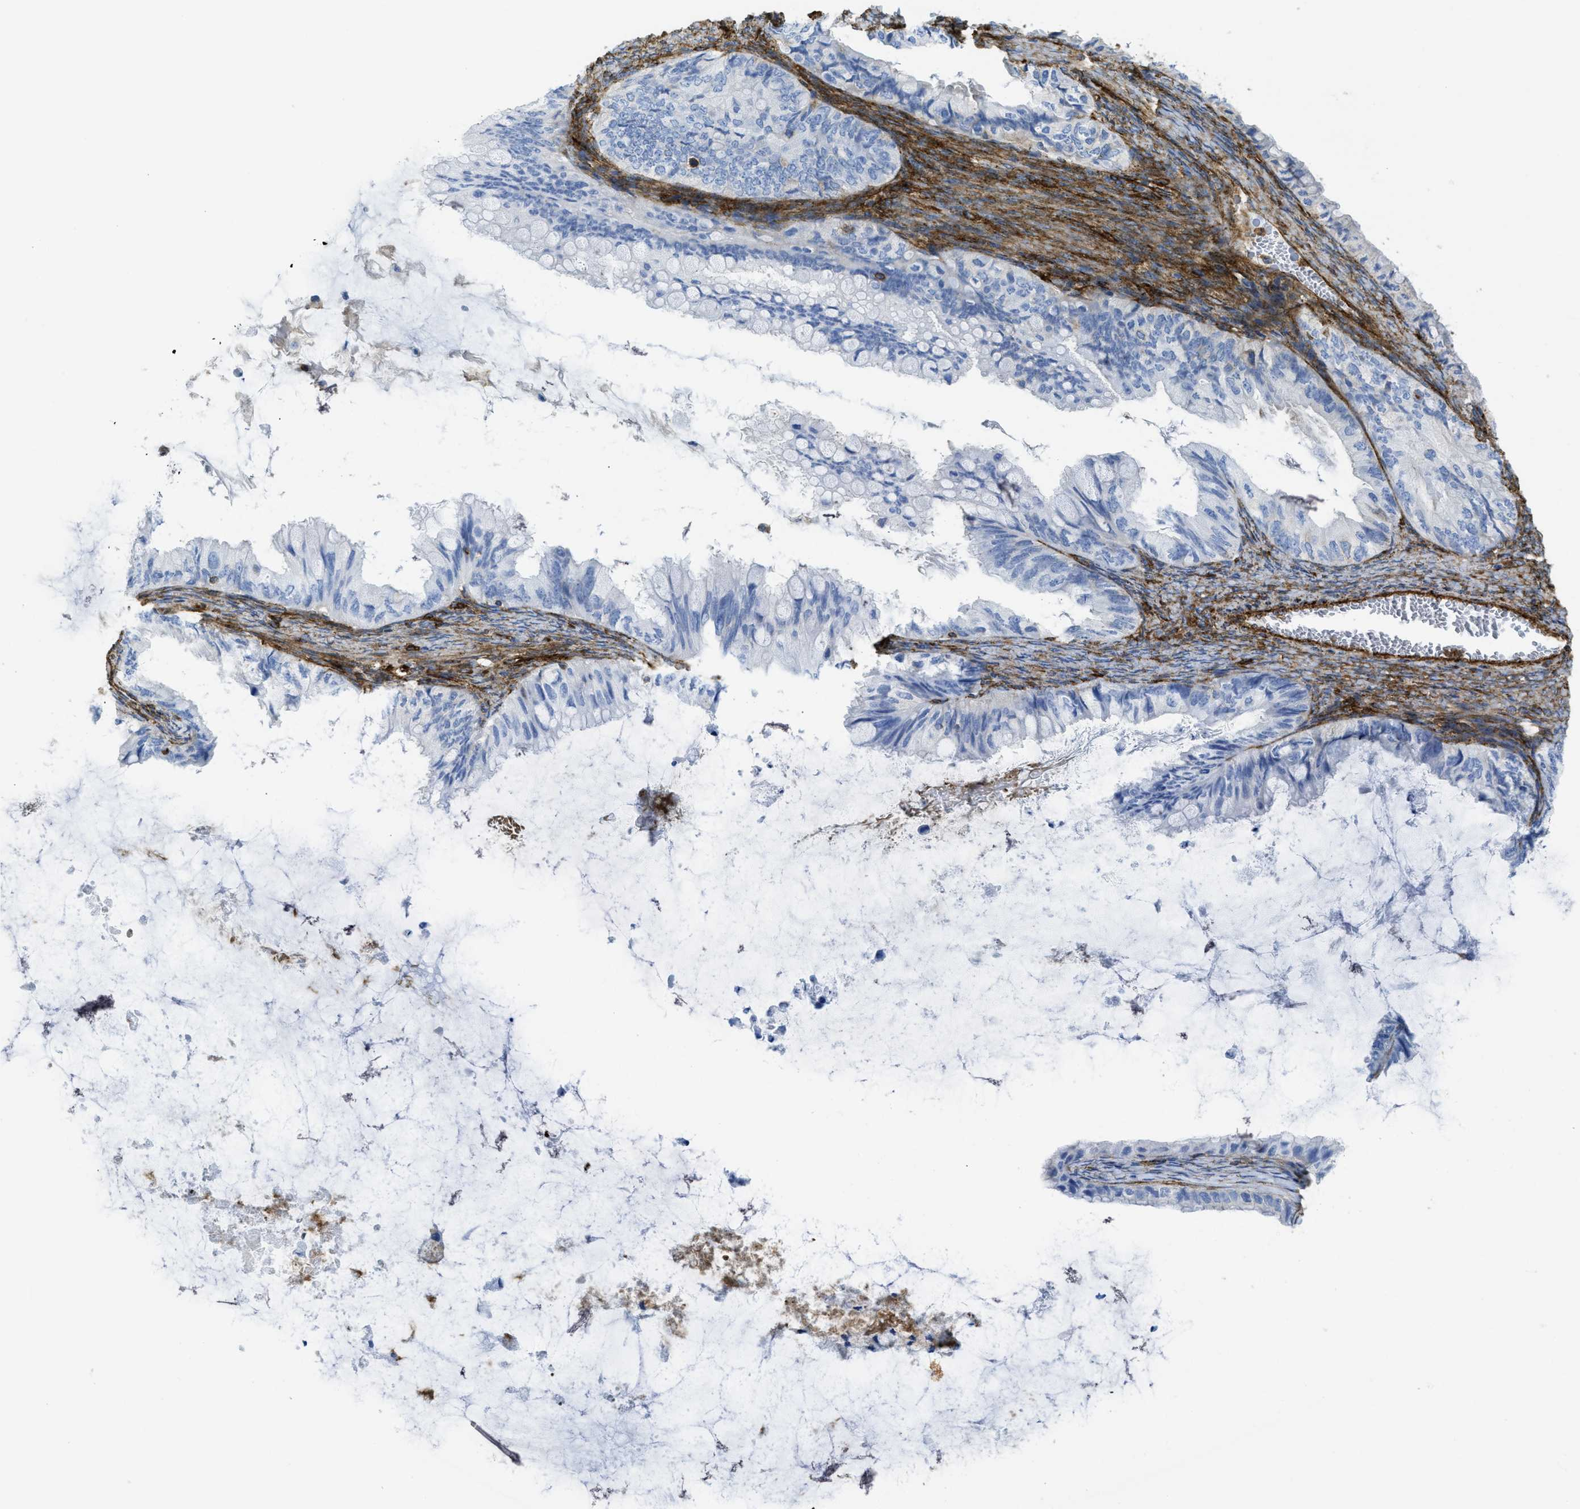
{"staining": {"intensity": "negative", "quantity": "none", "location": "none"}, "tissue": "ovarian cancer", "cell_type": "Tumor cells", "image_type": "cancer", "snomed": [{"axis": "morphology", "description": "Cystadenocarcinoma, mucinous, NOS"}, {"axis": "topography", "description": "Ovary"}], "caption": "The photomicrograph demonstrates no significant positivity in tumor cells of ovarian mucinous cystadenocarcinoma.", "gene": "HIP1", "patient": {"sex": "female", "age": 80}}